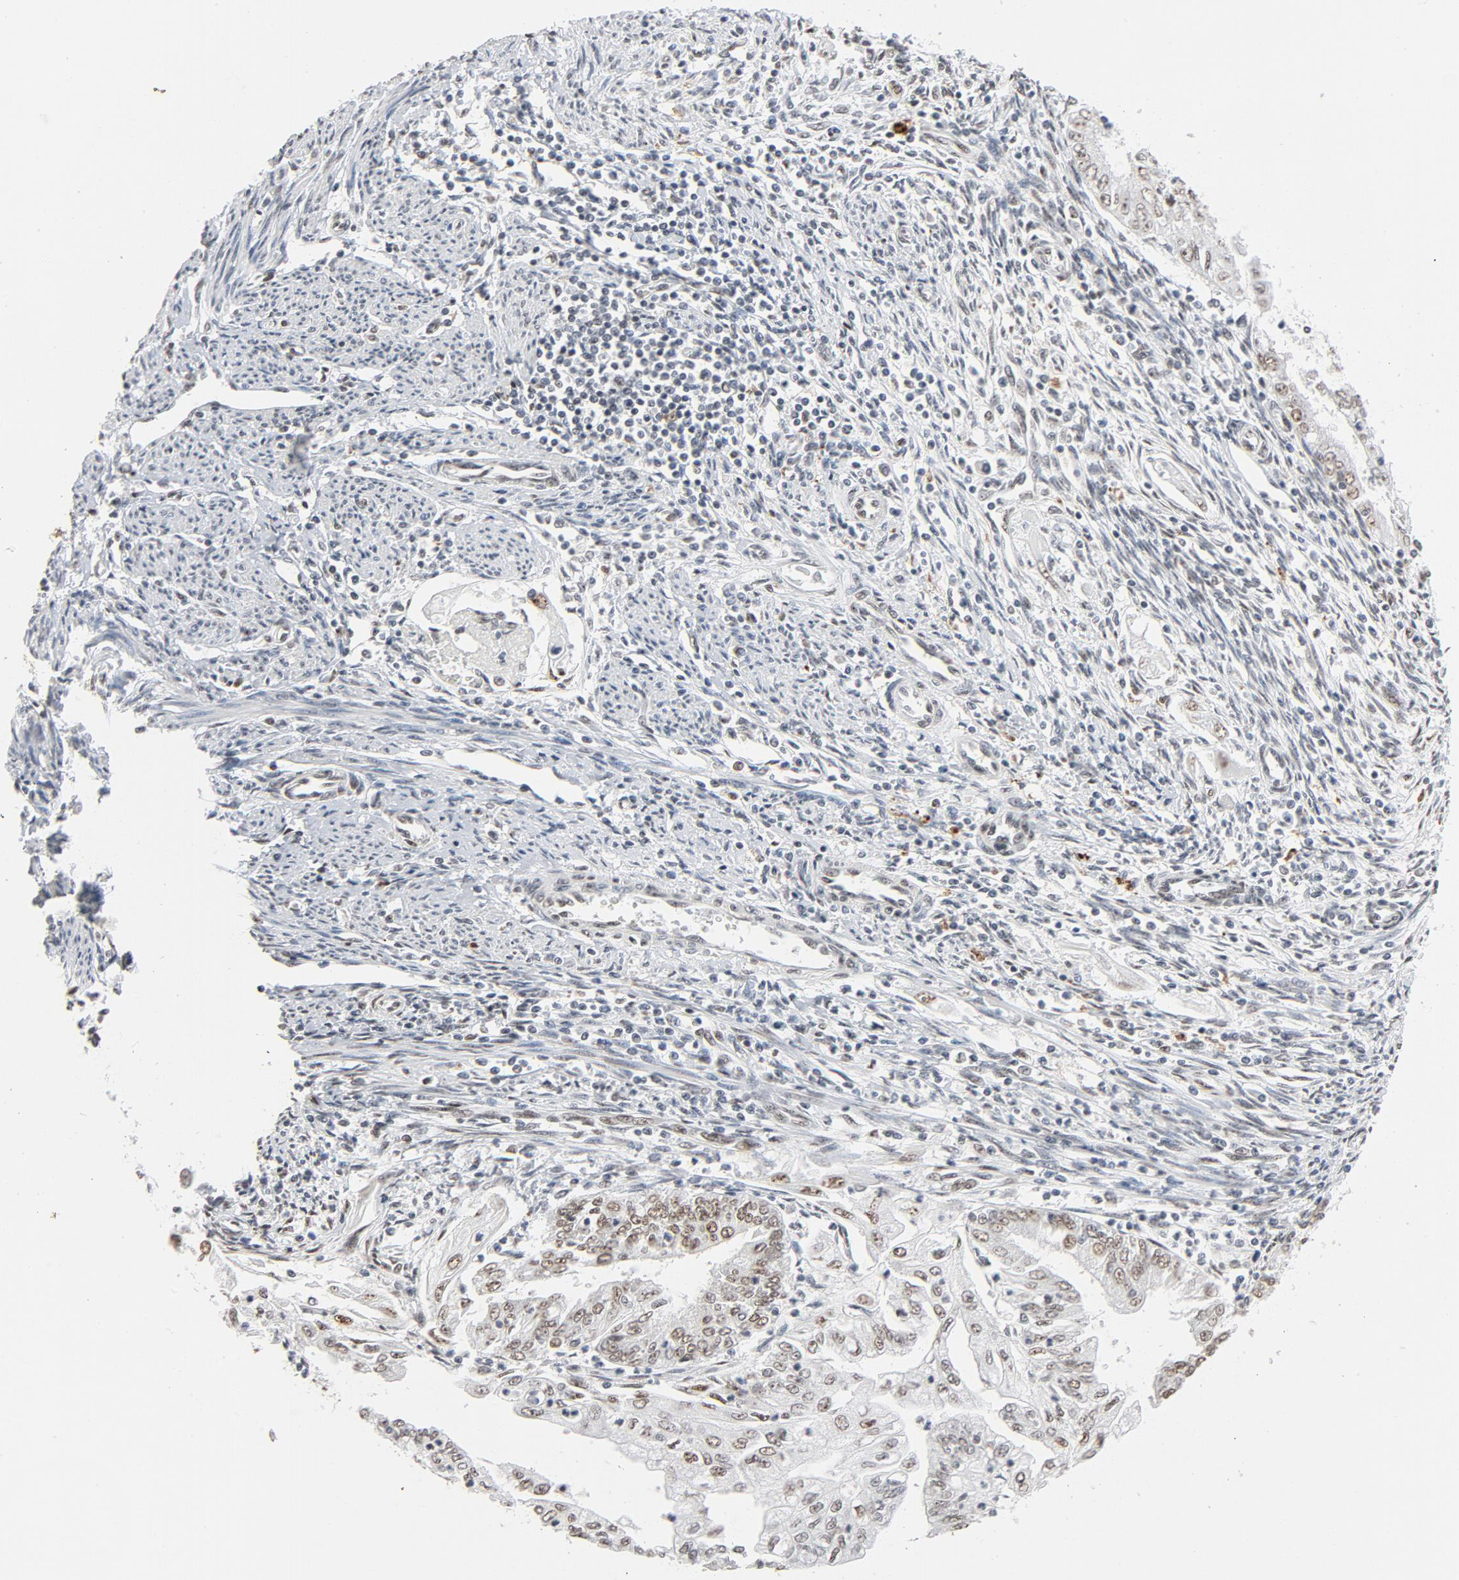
{"staining": {"intensity": "moderate", "quantity": ">75%", "location": "nuclear"}, "tissue": "endometrial cancer", "cell_type": "Tumor cells", "image_type": "cancer", "snomed": [{"axis": "morphology", "description": "Adenocarcinoma, NOS"}, {"axis": "topography", "description": "Endometrium"}], "caption": "Brown immunohistochemical staining in endometrial adenocarcinoma shows moderate nuclear positivity in about >75% of tumor cells.", "gene": "MRE11", "patient": {"sex": "female", "age": 75}}